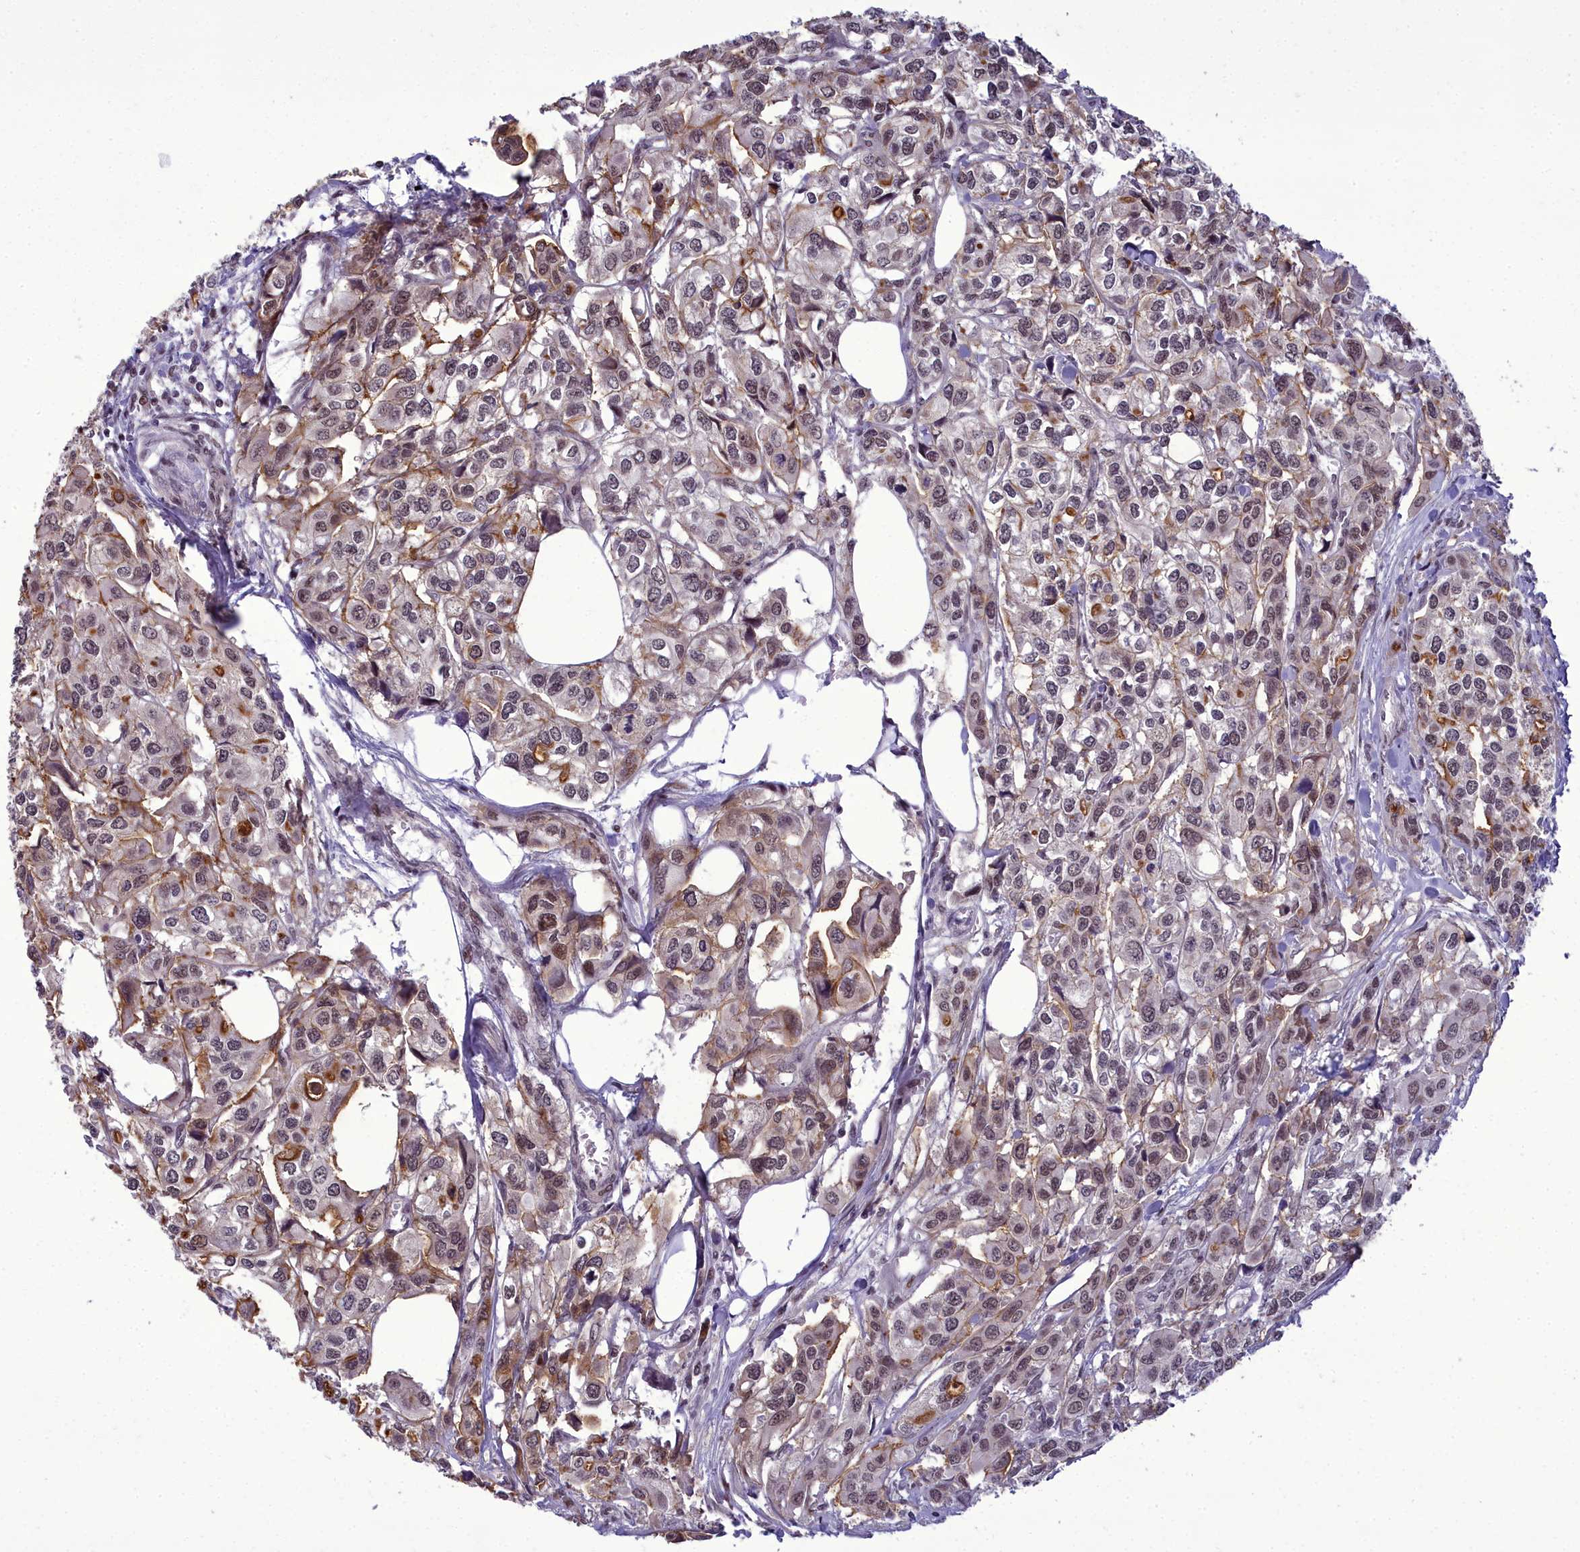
{"staining": {"intensity": "moderate", "quantity": "25%-75%", "location": "cytoplasmic/membranous,nuclear"}, "tissue": "urothelial cancer", "cell_type": "Tumor cells", "image_type": "cancer", "snomed": [{"axis": "morphology", "description": "Urothelial carcinoma, High grade"}, {"axis": "topography", "description": "Urinary bladder"}], "caption": "Brown immunohistochemical staining in high-grade urothelial carcinoma displays moderate cytoplasmic/membranous and nuclear staining in about 25%-75% of tumor cells. (Brightfield microscopy of DAB IHC at high magnification).", "gene": "CEACAM19", "patient": {"sex": "male", "age": 67}}